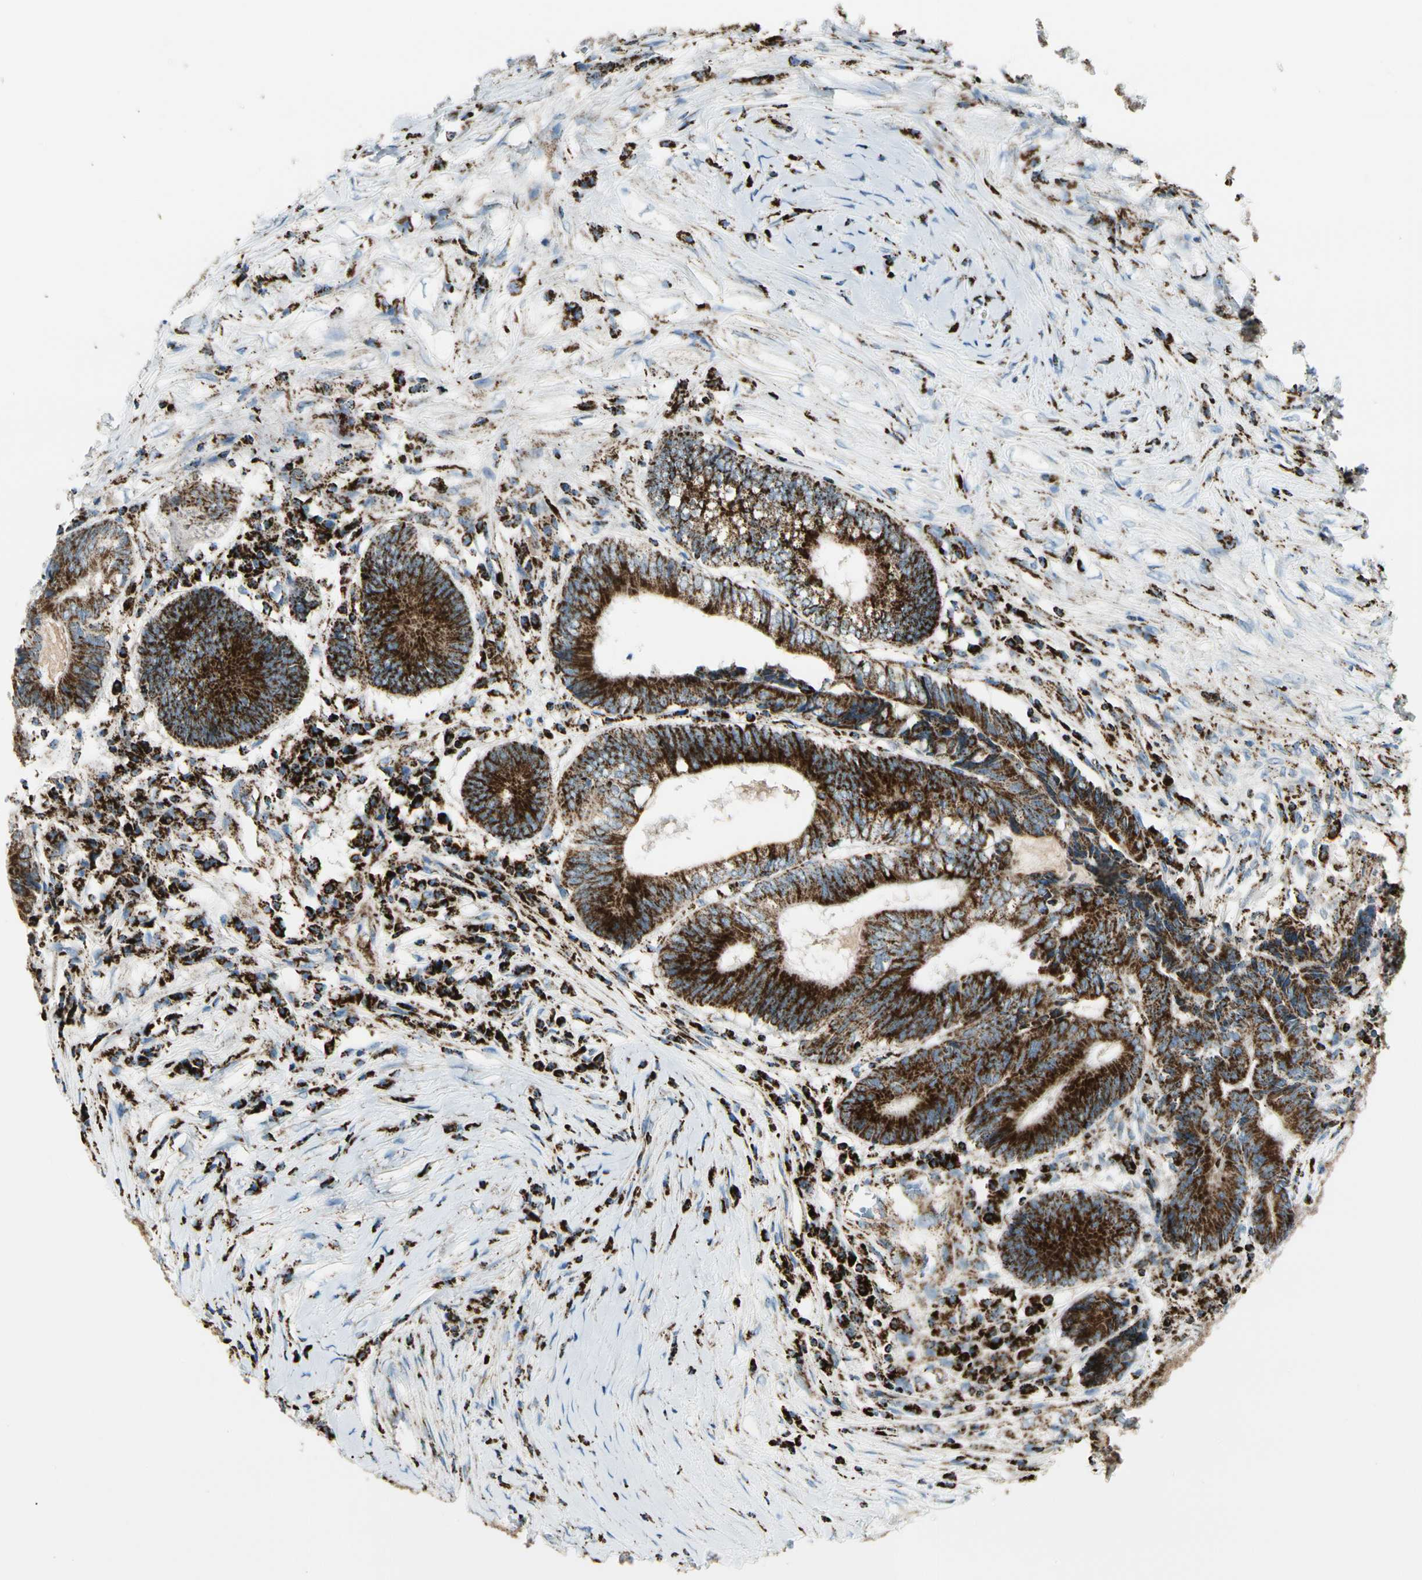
{"staining": {"intensity": "strong", "quantity": ">75%", "location": "cytoplasmic/membranous"}, "tissue": "colorectal cancer", "cell_type": "Tumor cells", "image_type": "cancer", "snomed": [{"axis": "morphology", "description": "Adenocarcinoma, NOS"}, {"axis": "topography", "description": "Rectum"}], "caption": "High-magnification brightfield microscopy of colorectal cancer stained with DAB (brown) and counterstained with hematoxylin (blue). tumor cells exhibit strong cytoplasmic/membranous expression is identified in about>75% of cells. (DAB (3,3'-diaminobenzidine) = brown stain, brightfield microscopy at high magnification).", "gene": "ME2", "patient": {"sex": "male", "age": 63}}